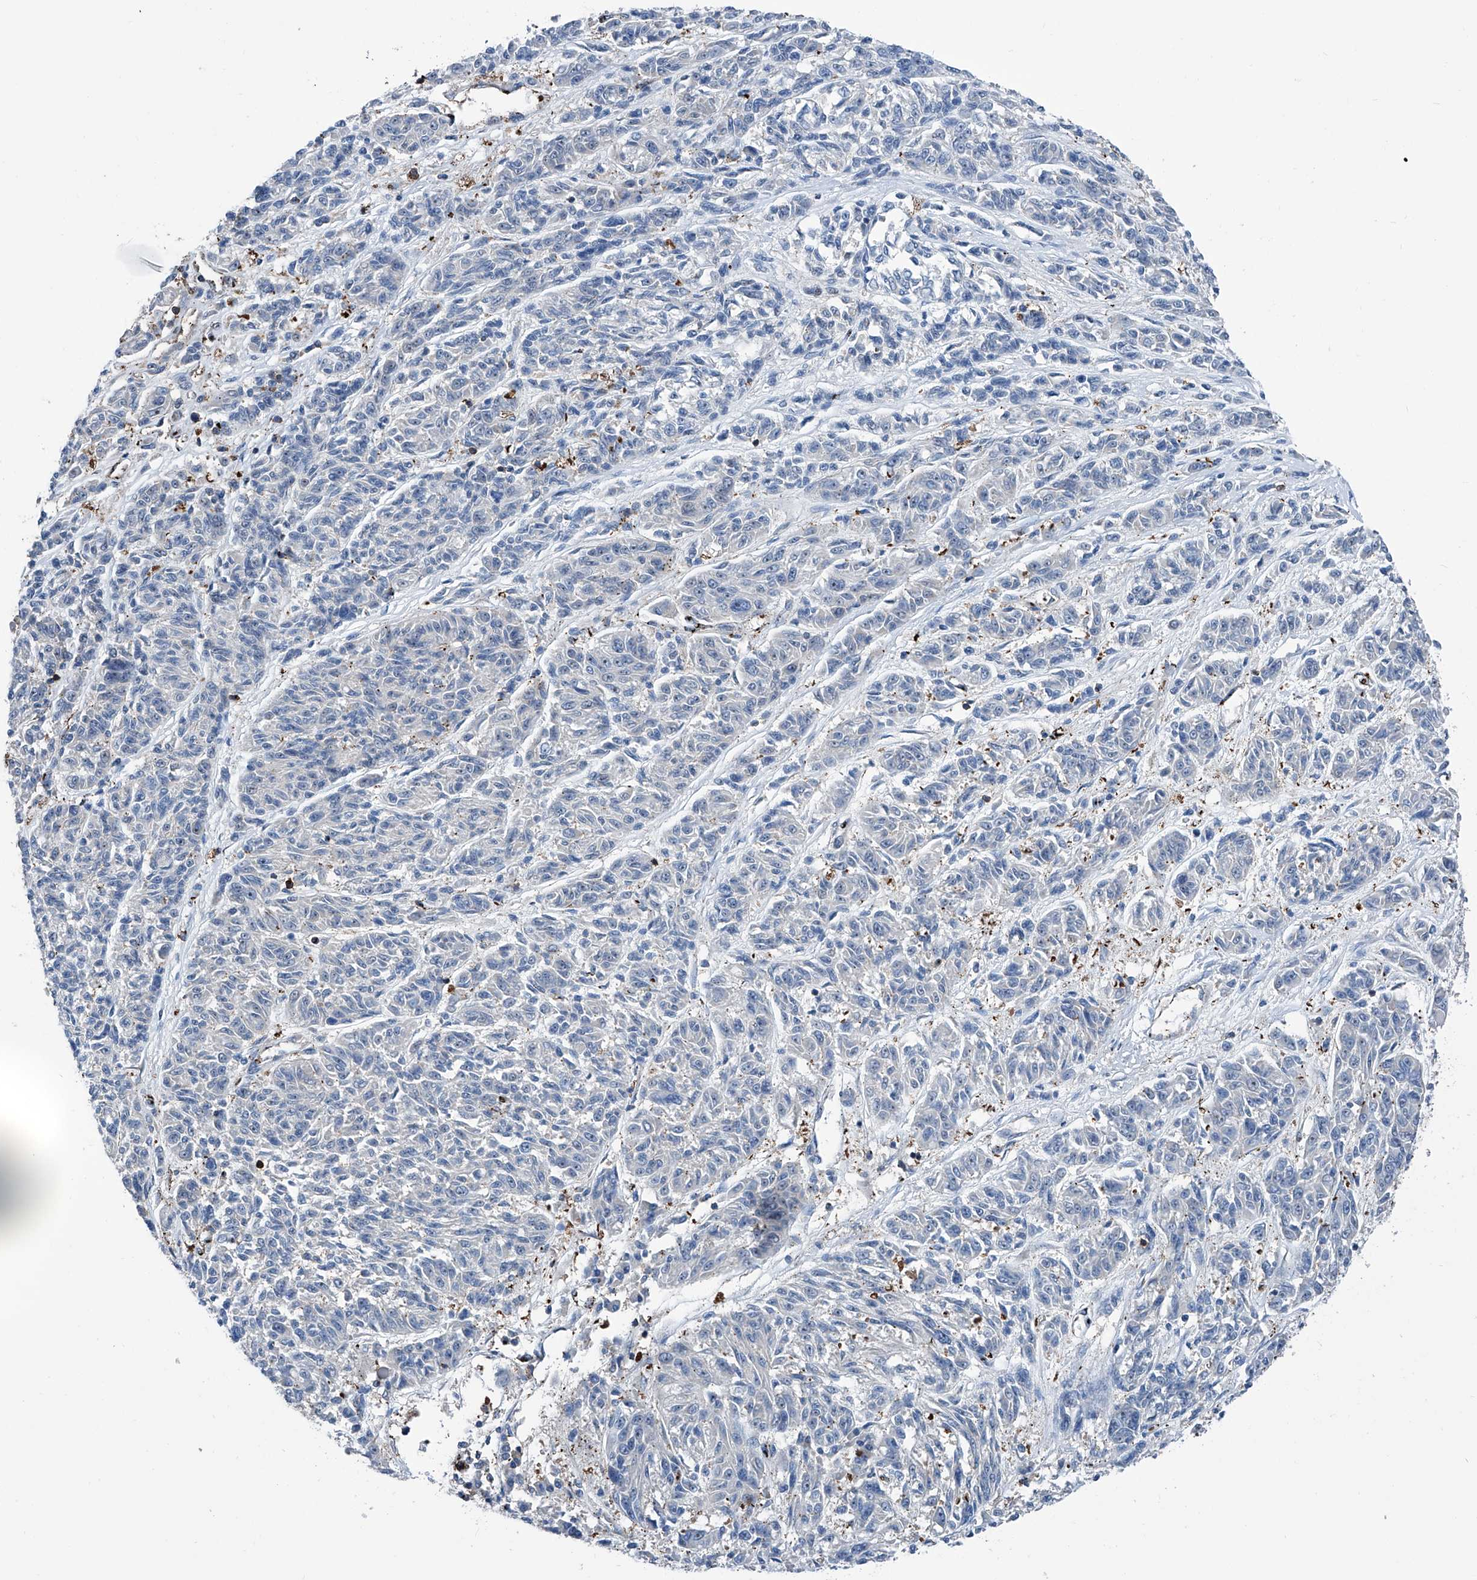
{"staining": {"intensity": "negative", "quantity": "none", "location": "none"}, "tissue": "melanoma", "cell_type": "Tumor cells", "image_type": "cancer", "snomed": [{"axis": "morphology", "description": "Malignant melanoma, NOS"}, {"axis": "topography", "description": "Skin"}], "caption": "A photomicrograph of human melanoma is negative for staining in tumor cells.", "gene": "ZNF484", "patient": {"sex": "male", "age": 53}}